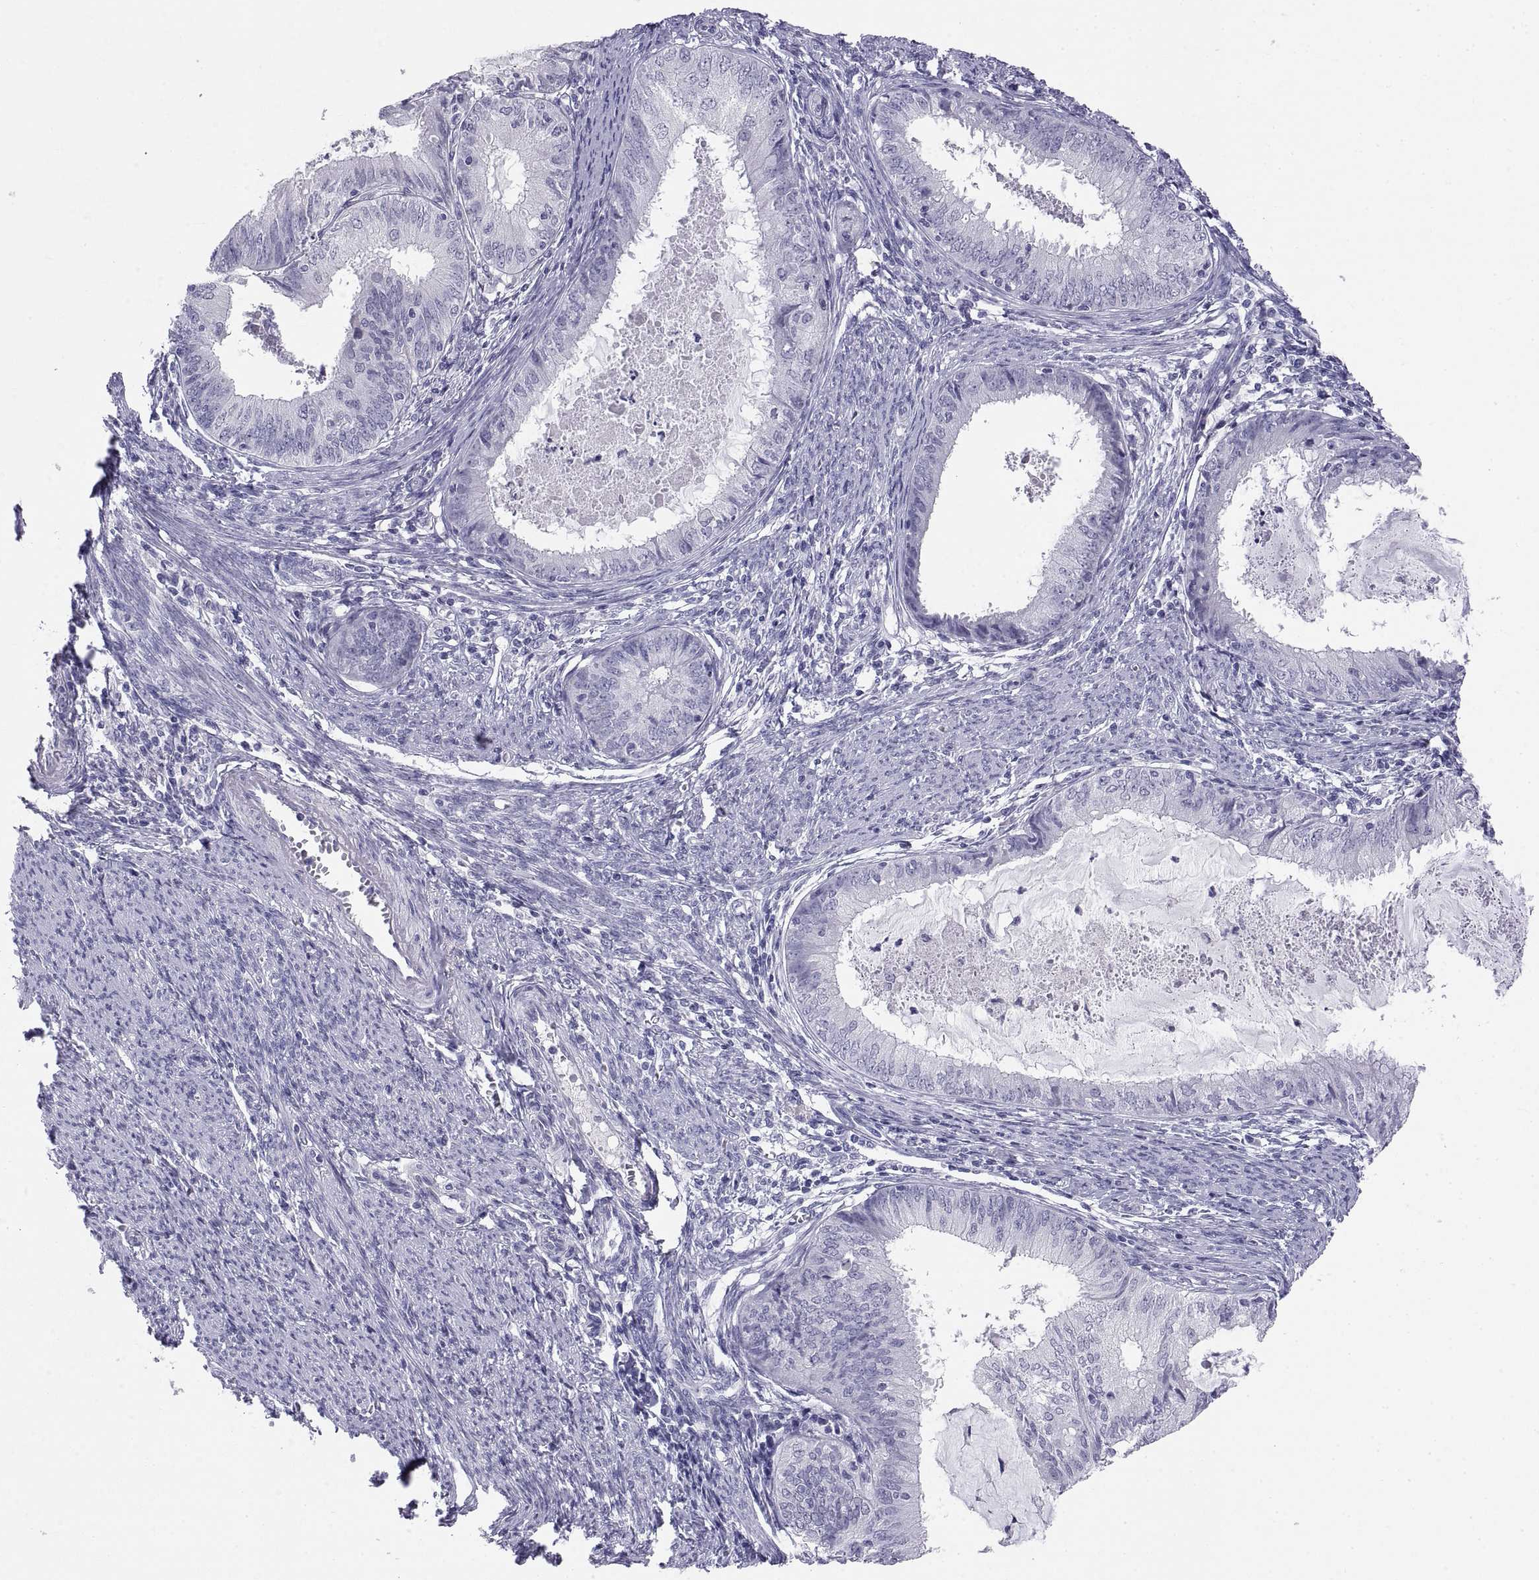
{"staining": {"intensity": "negative", "quantity": "none", "location": "none"}, "tissue": "endometrial cancer", "cell_type": "Tumor cells", "image_type": "cancer", "snomed": [{"axis": "morphology", "description": "Adenocarcinoma, NOS"}, {"axis": "topography", "description": "Endometrium"}], "caption": "DAB (3,3'-diaminobenzidine) immunohistochemical staining of adenocarcinoma (endometrial) demonstrates no significant staining in tumor cells.", "gene": "TEX13A", "patient": {"sex": "female", "age": 57}}